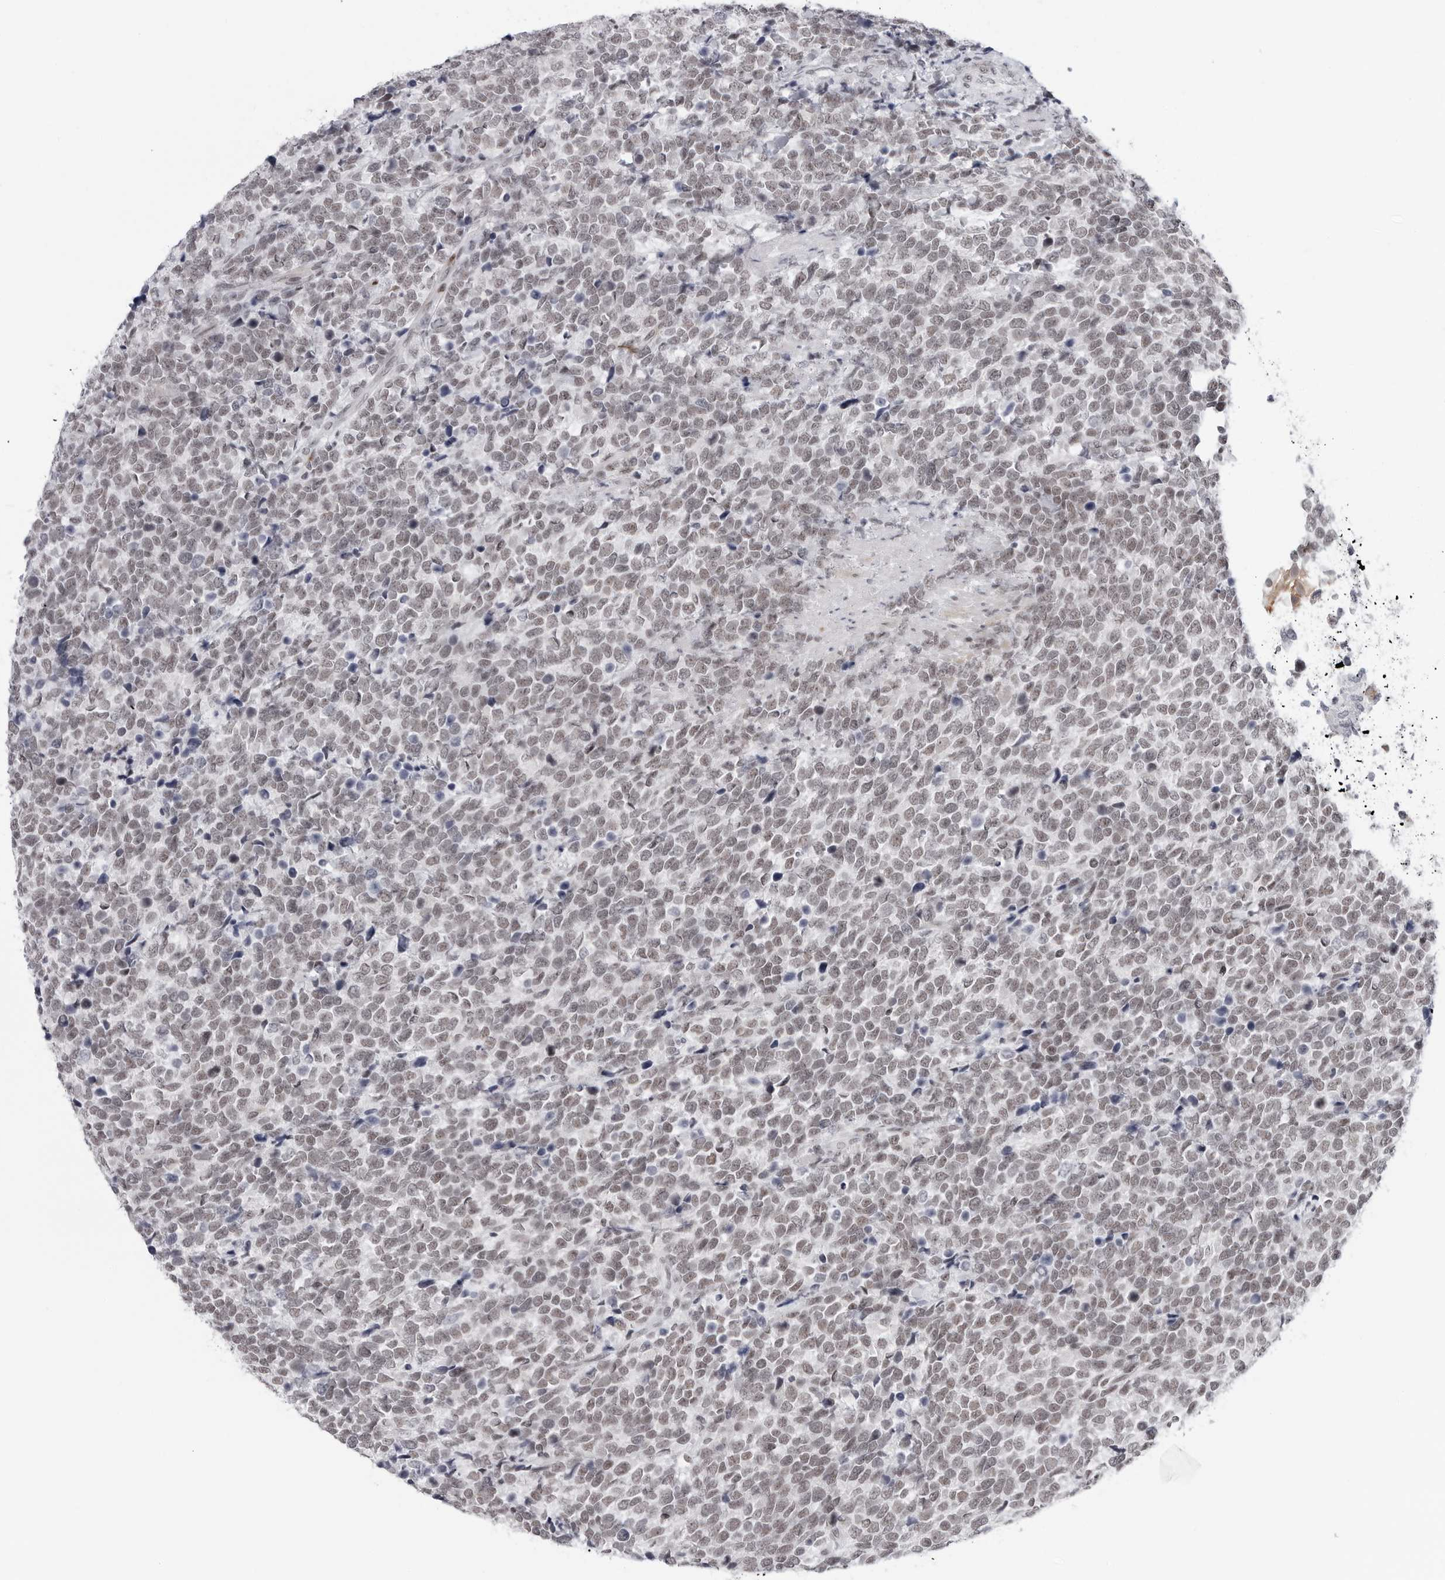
{"staining": {"intensity": "weak", "quantity": "25%-75%", "location": "nuclear"}, "tissue": "urothelial cancer", "cell_type": "Tumor cells", "image_type": "cancer", "snomed": [{"axis": "morphology", "description": "Urothelial carcinoma, High grade"}, {"axis": "topography", "description": "Urinary bladder"}], "caption": "The image displays staining of urothelial cancer, revealing weak nuclear protein expression (brown color) within tumor cells.", "gene": "TRIM66", "patient": {"sex": "female", "age": 82}}